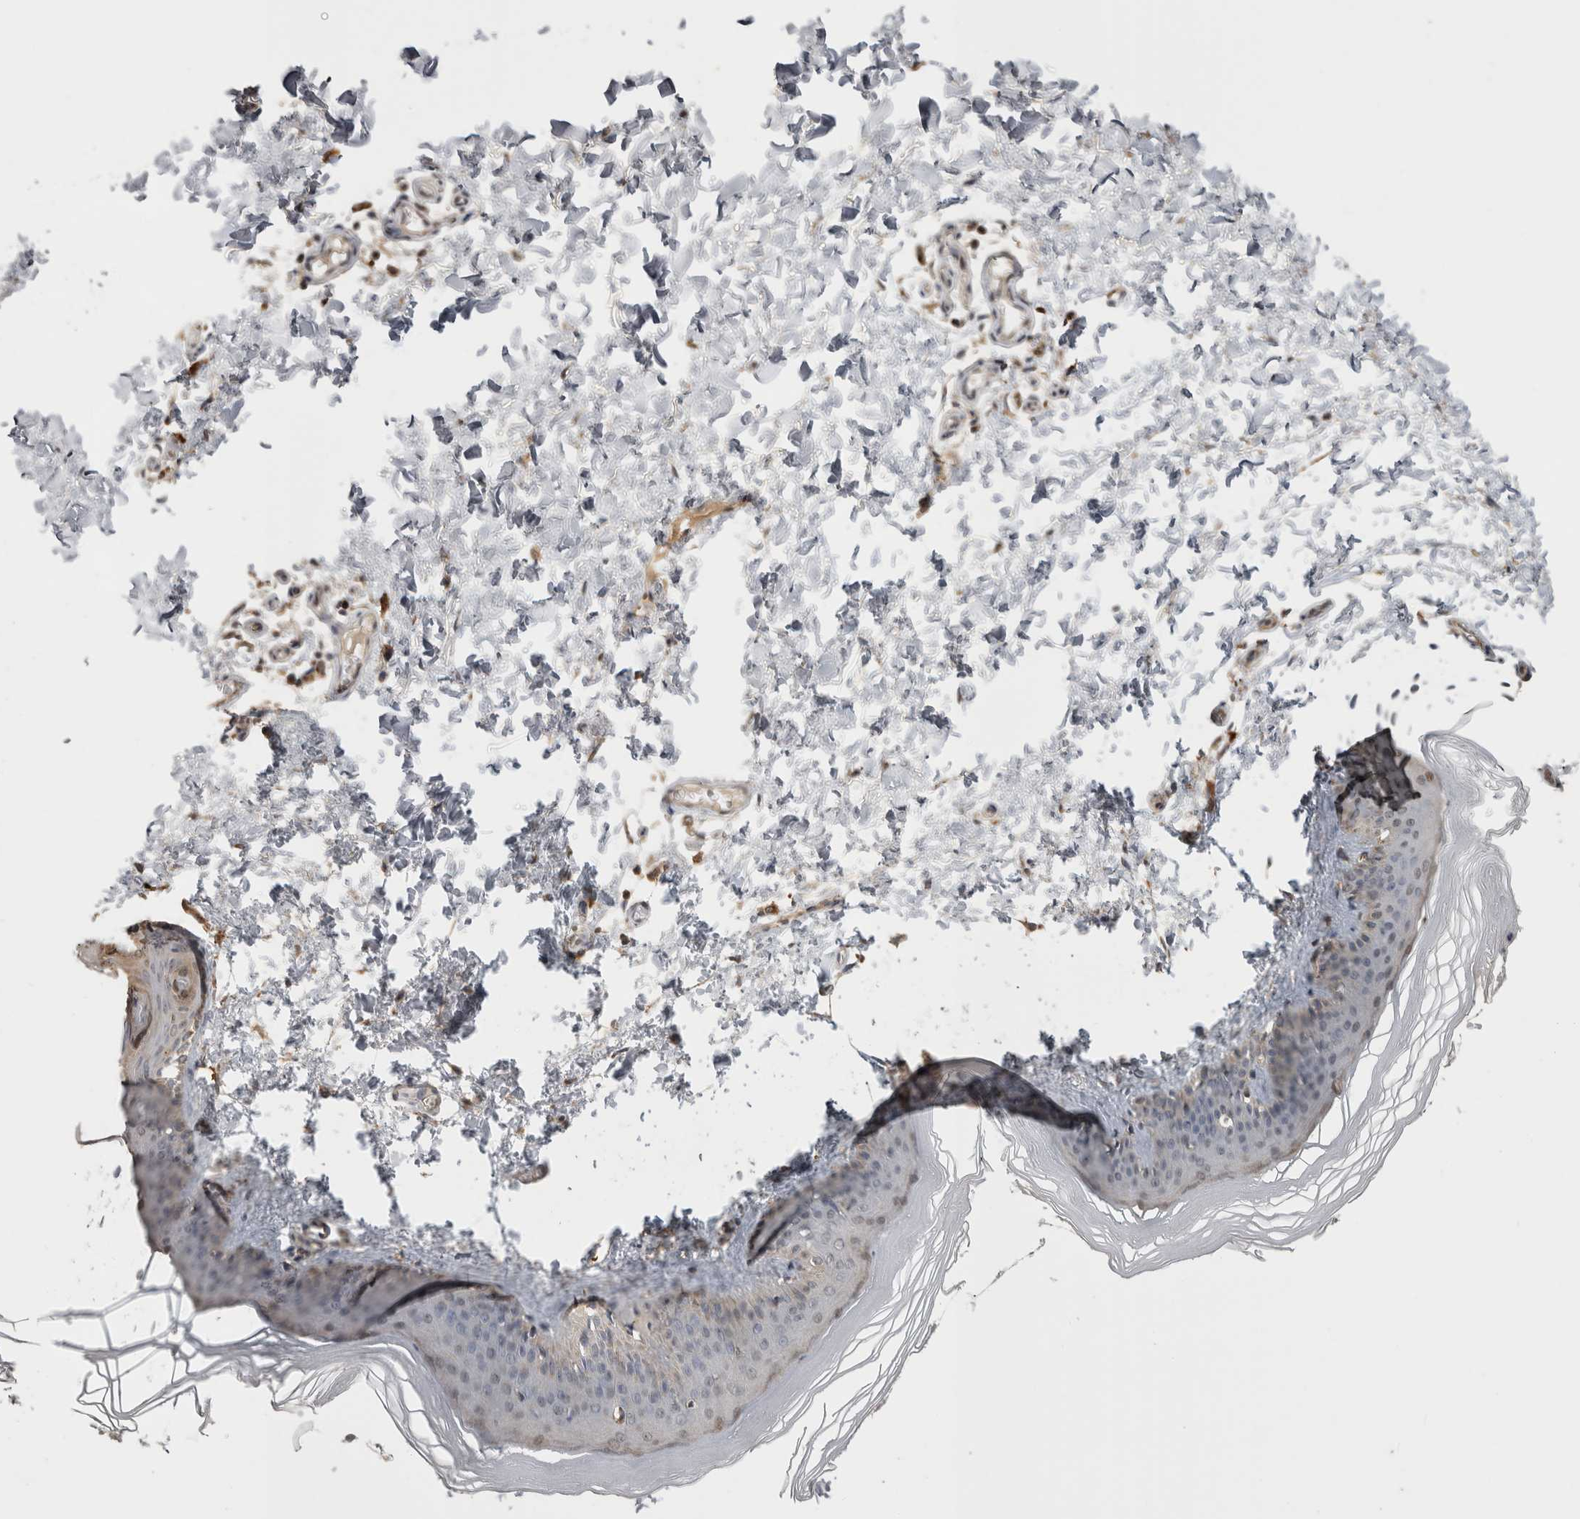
{"staining": {"intensity": "negative", "quantity": "none", "location": "none"}, "tissue": "skin", "cell_type": "Fibroblasts", "image_type": "normal", "snomed": [{"axis": "morphology", "description": "Normal tissue, NOS"}, {"axis": "topography", "description": "Skin"}], "caption": "There is no significant staining in fibroblasts of skin. (Brightfield microscopy of DAB IHC at high magnification).", "gene": "PREP", "patient": {"sex": "female", "age": 27}}